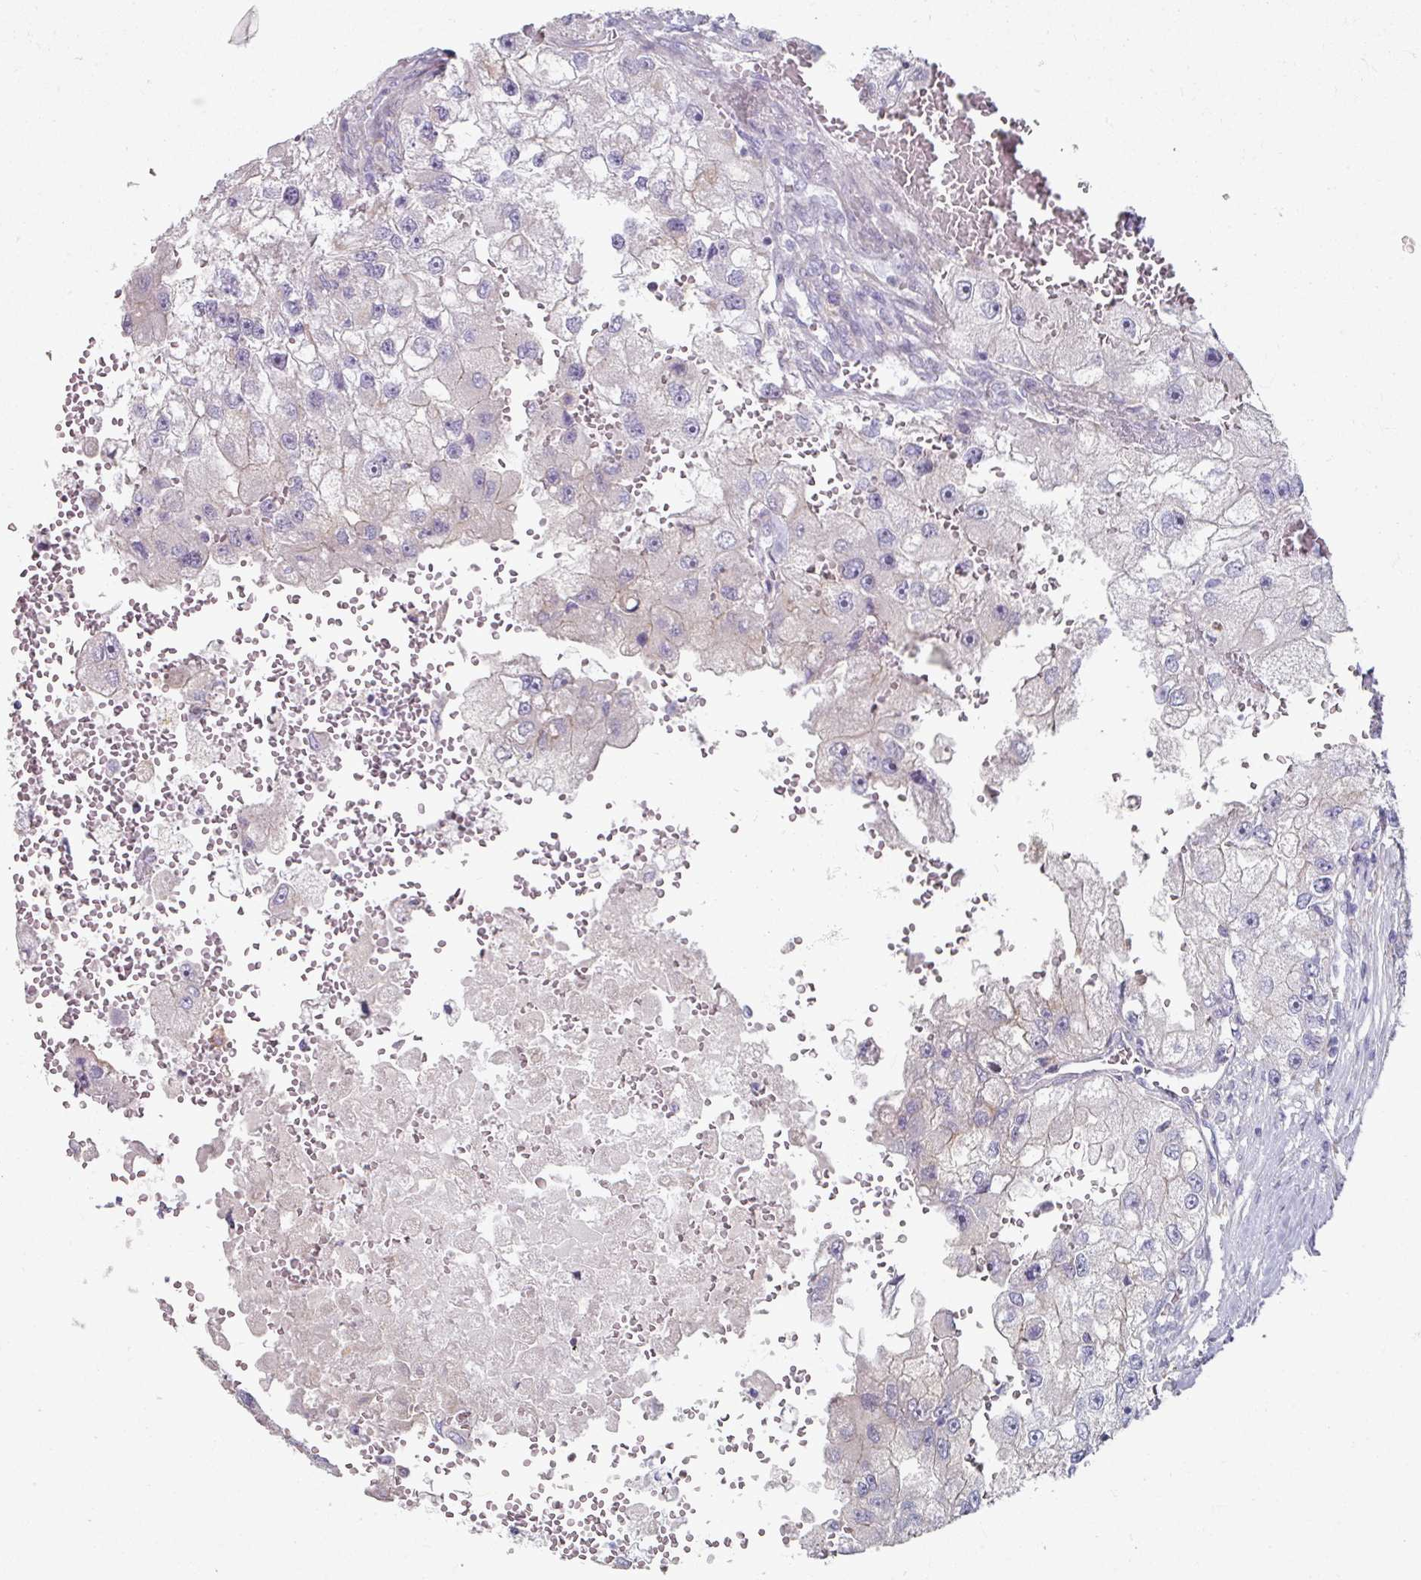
{"staining": {"intensity": "negative", "quantity": "none", "location": "none"}, "tissue": "renal cancer", "cell_type": "Tumor cells", "image_type": "cancer", "snomed": [{"axis": "morphology", "description": "Adenocarcinoma, NOS"}, {"axis": "topography", "description": "Kidney"}], "caption": "The histopathology image exhibits no significant positivity in tumor cells of renal cancer (adenocarcinoma). The staining is performed using DAB (3,3'-diaminobenzidine) brown chromogen with nuclei counter-stained in using hematoxylin.", "gene": "WSB2", "patient": {"sex": "male", "age": 63}}